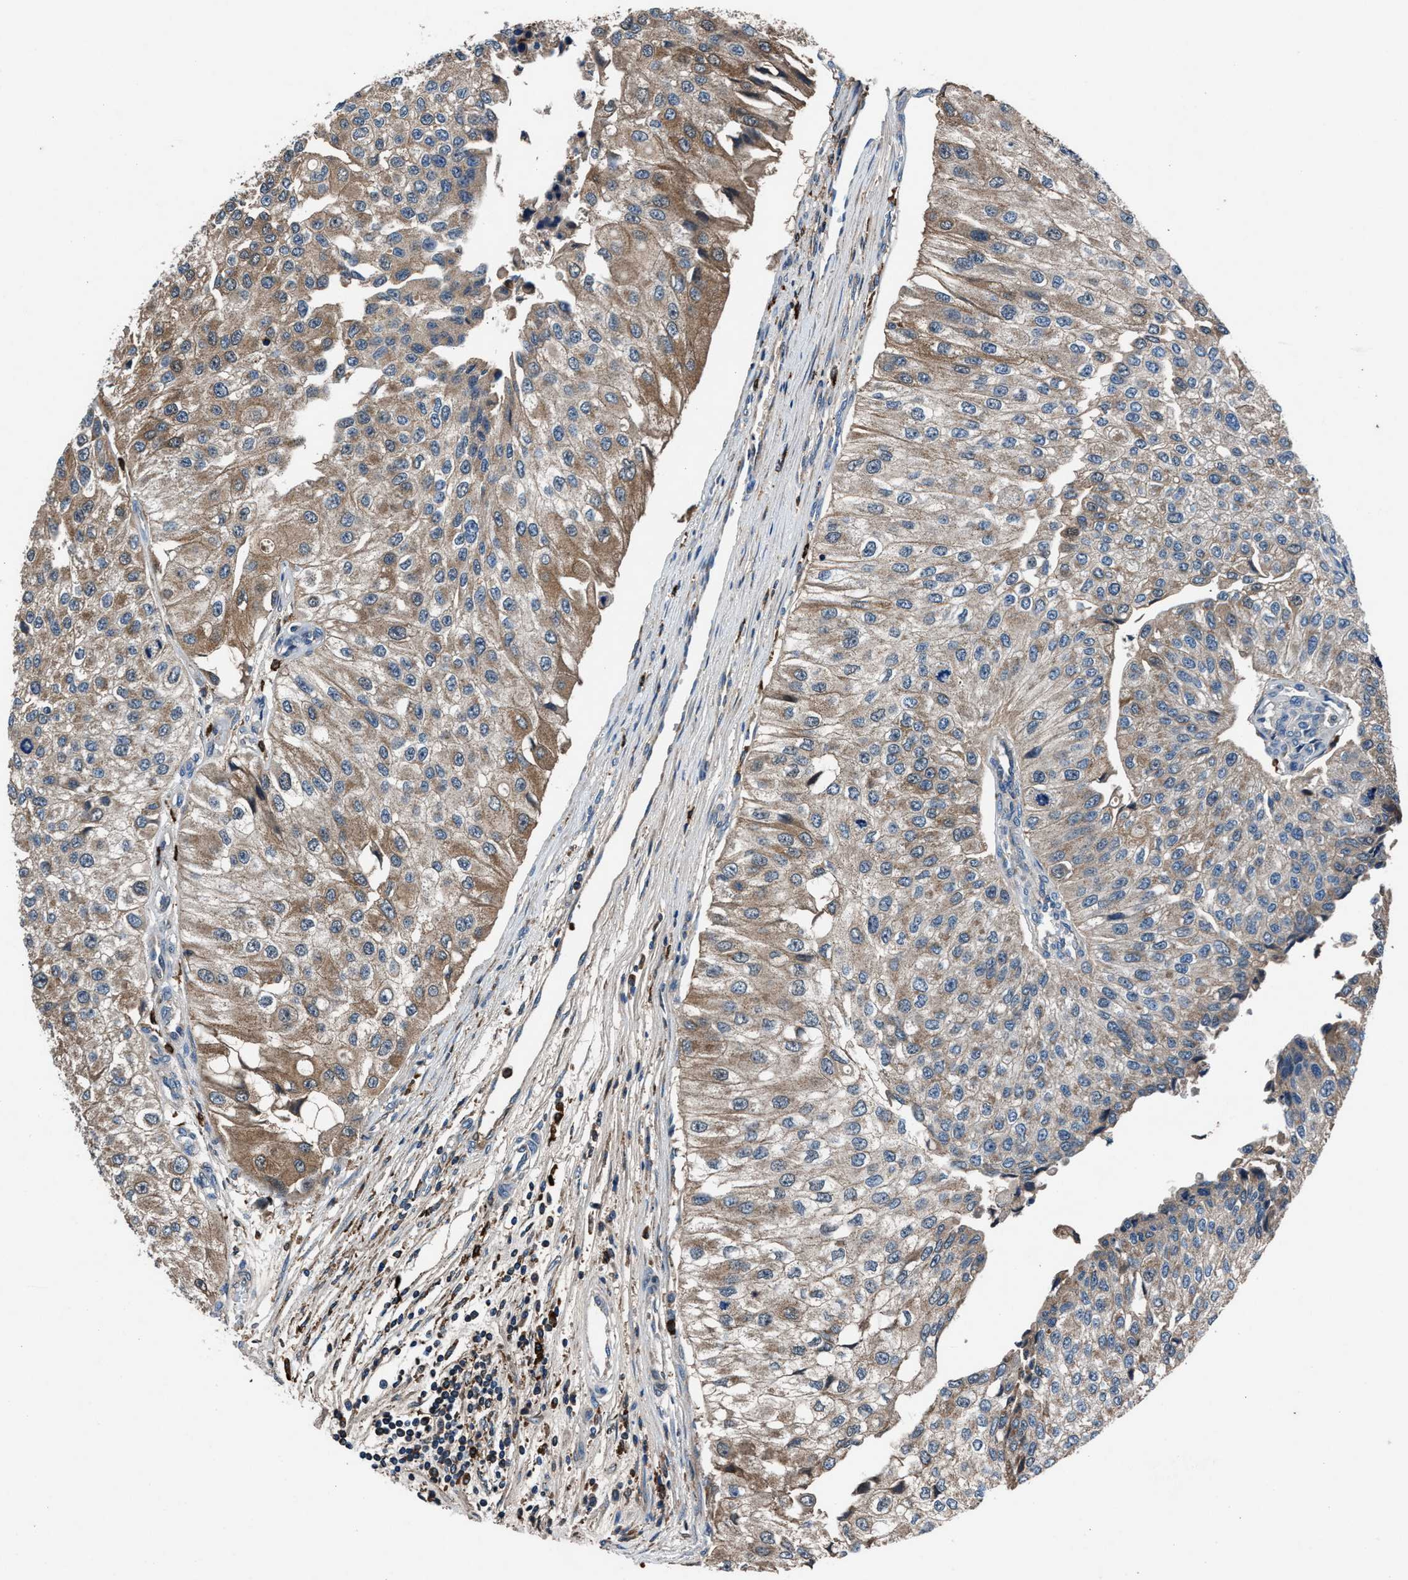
{"staining": {"intensity": "moderate", "quantity": "25%-75%", "location": "cytoplasmic/membranous"}, "tissue": "urothelial cancer", "cell_type": "Tumor cells", "image_type": "cancer", "snomed": [{"axis": "morphology", "description": "Urothelial carcinoma, High grade"}, {"axis": "topography", "description": "Kidney"}, {"axis": "topography", "description": "Urinary bladder"}], "caption": "Immunohistochemistry image of neoplastic tissue: human urothelial cancer stained using immunohistochemistry reveals medium levels of moderate protein expression localized specifically in the cytoplasmic/membranous of tumor cells, appearing as a cytoplasmic/membranous brown color.", "gene": "FAM221A", "patient": {"sex": "male", "age": 77}}